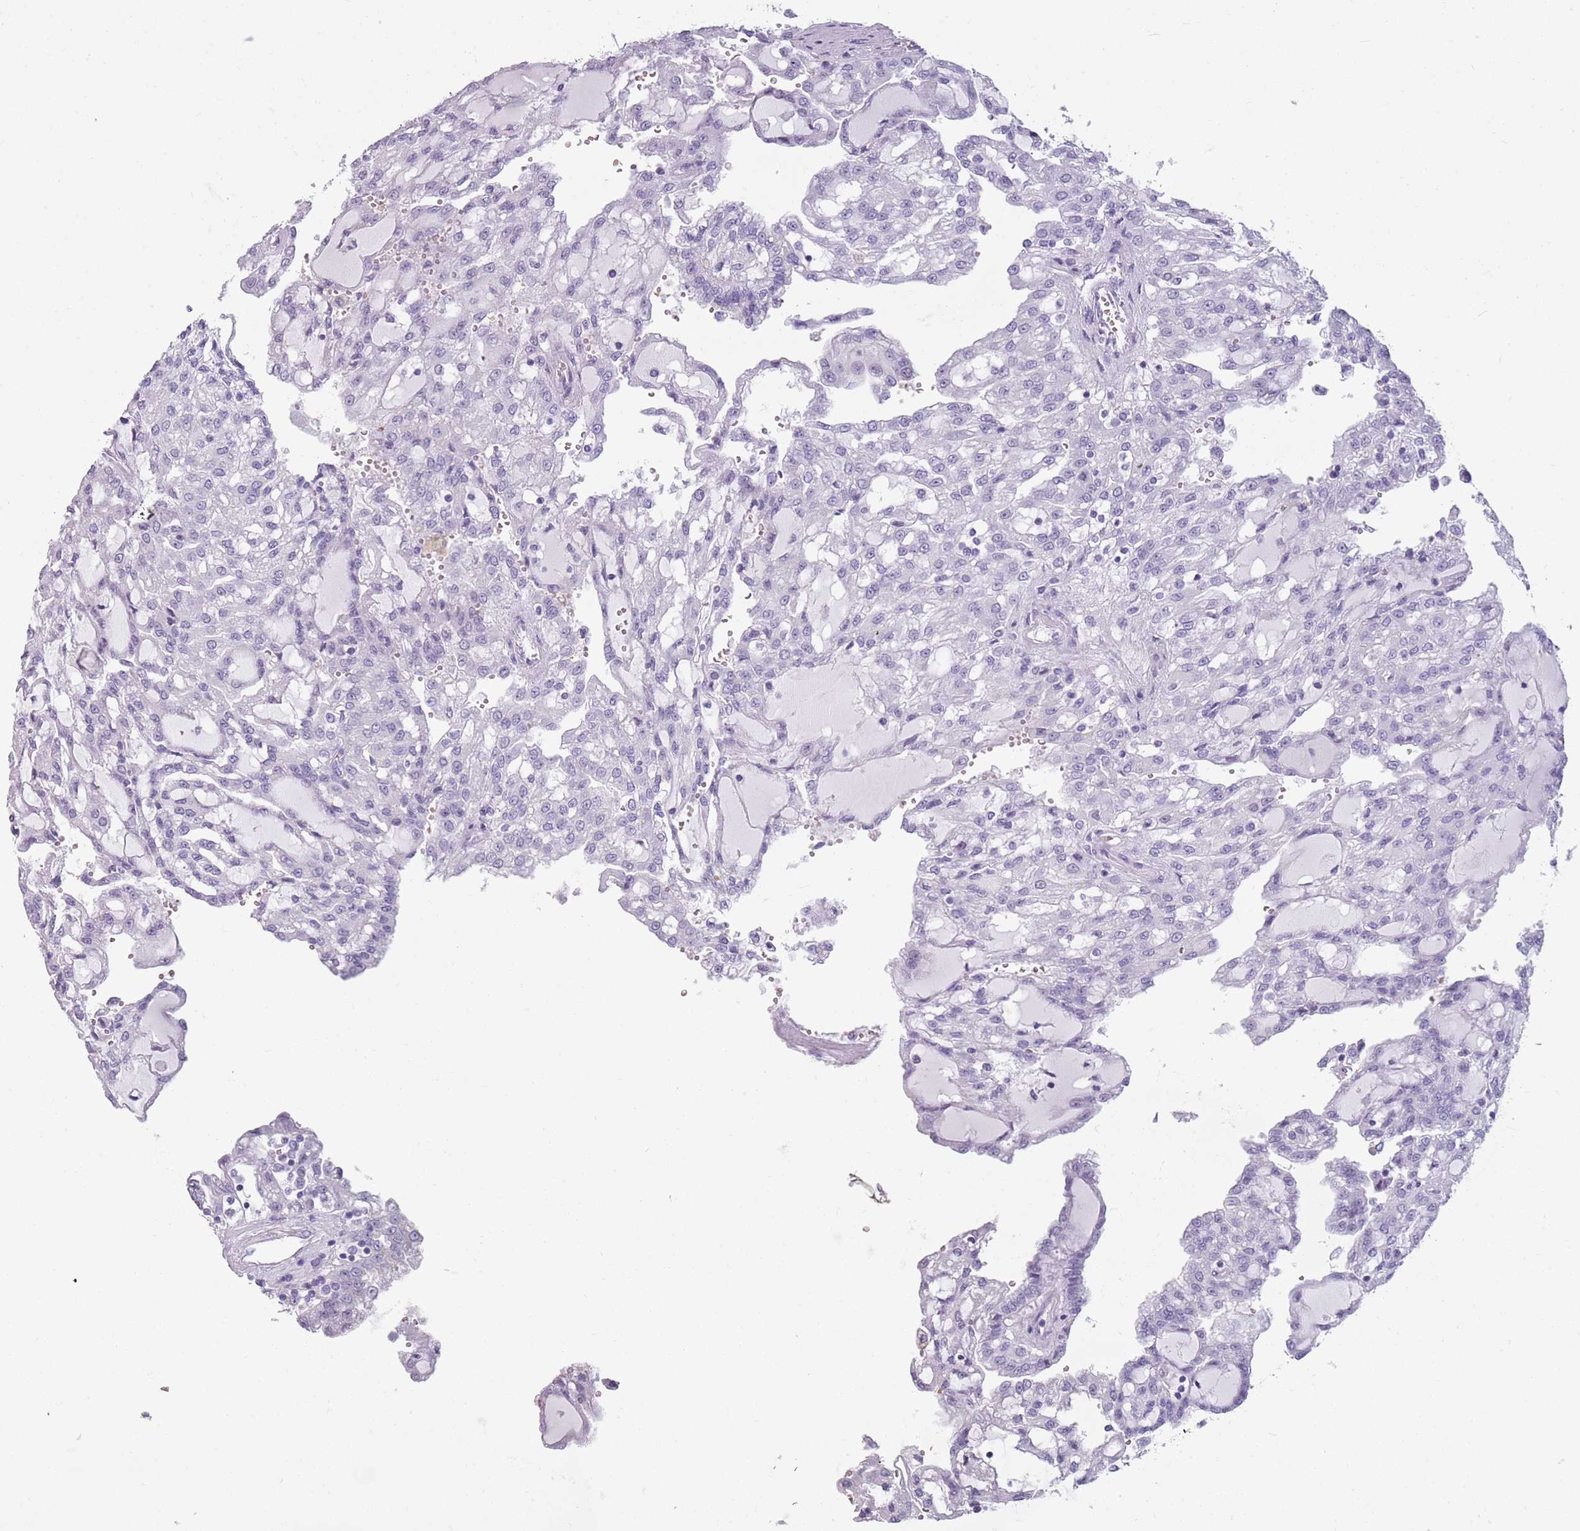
{"staining": {"intensity": "negative", "quantity": "none", "location": "none"}, "tissue": "renal cancer", "cell_type": "Tumor cells", "image_type": "cancer", "snomed": [{"axis": "morphology", "description": "Adenocarcinoma, NOS"}, {"axis": "topography", "description": "Kidney"}], "caption": "Human renal adenocarcinoma stained for a protein using immunohistochemistry displays no staining in tumor cells.", "gene": "SPESP1", "patient": {"sex": "male", "age": 63}}